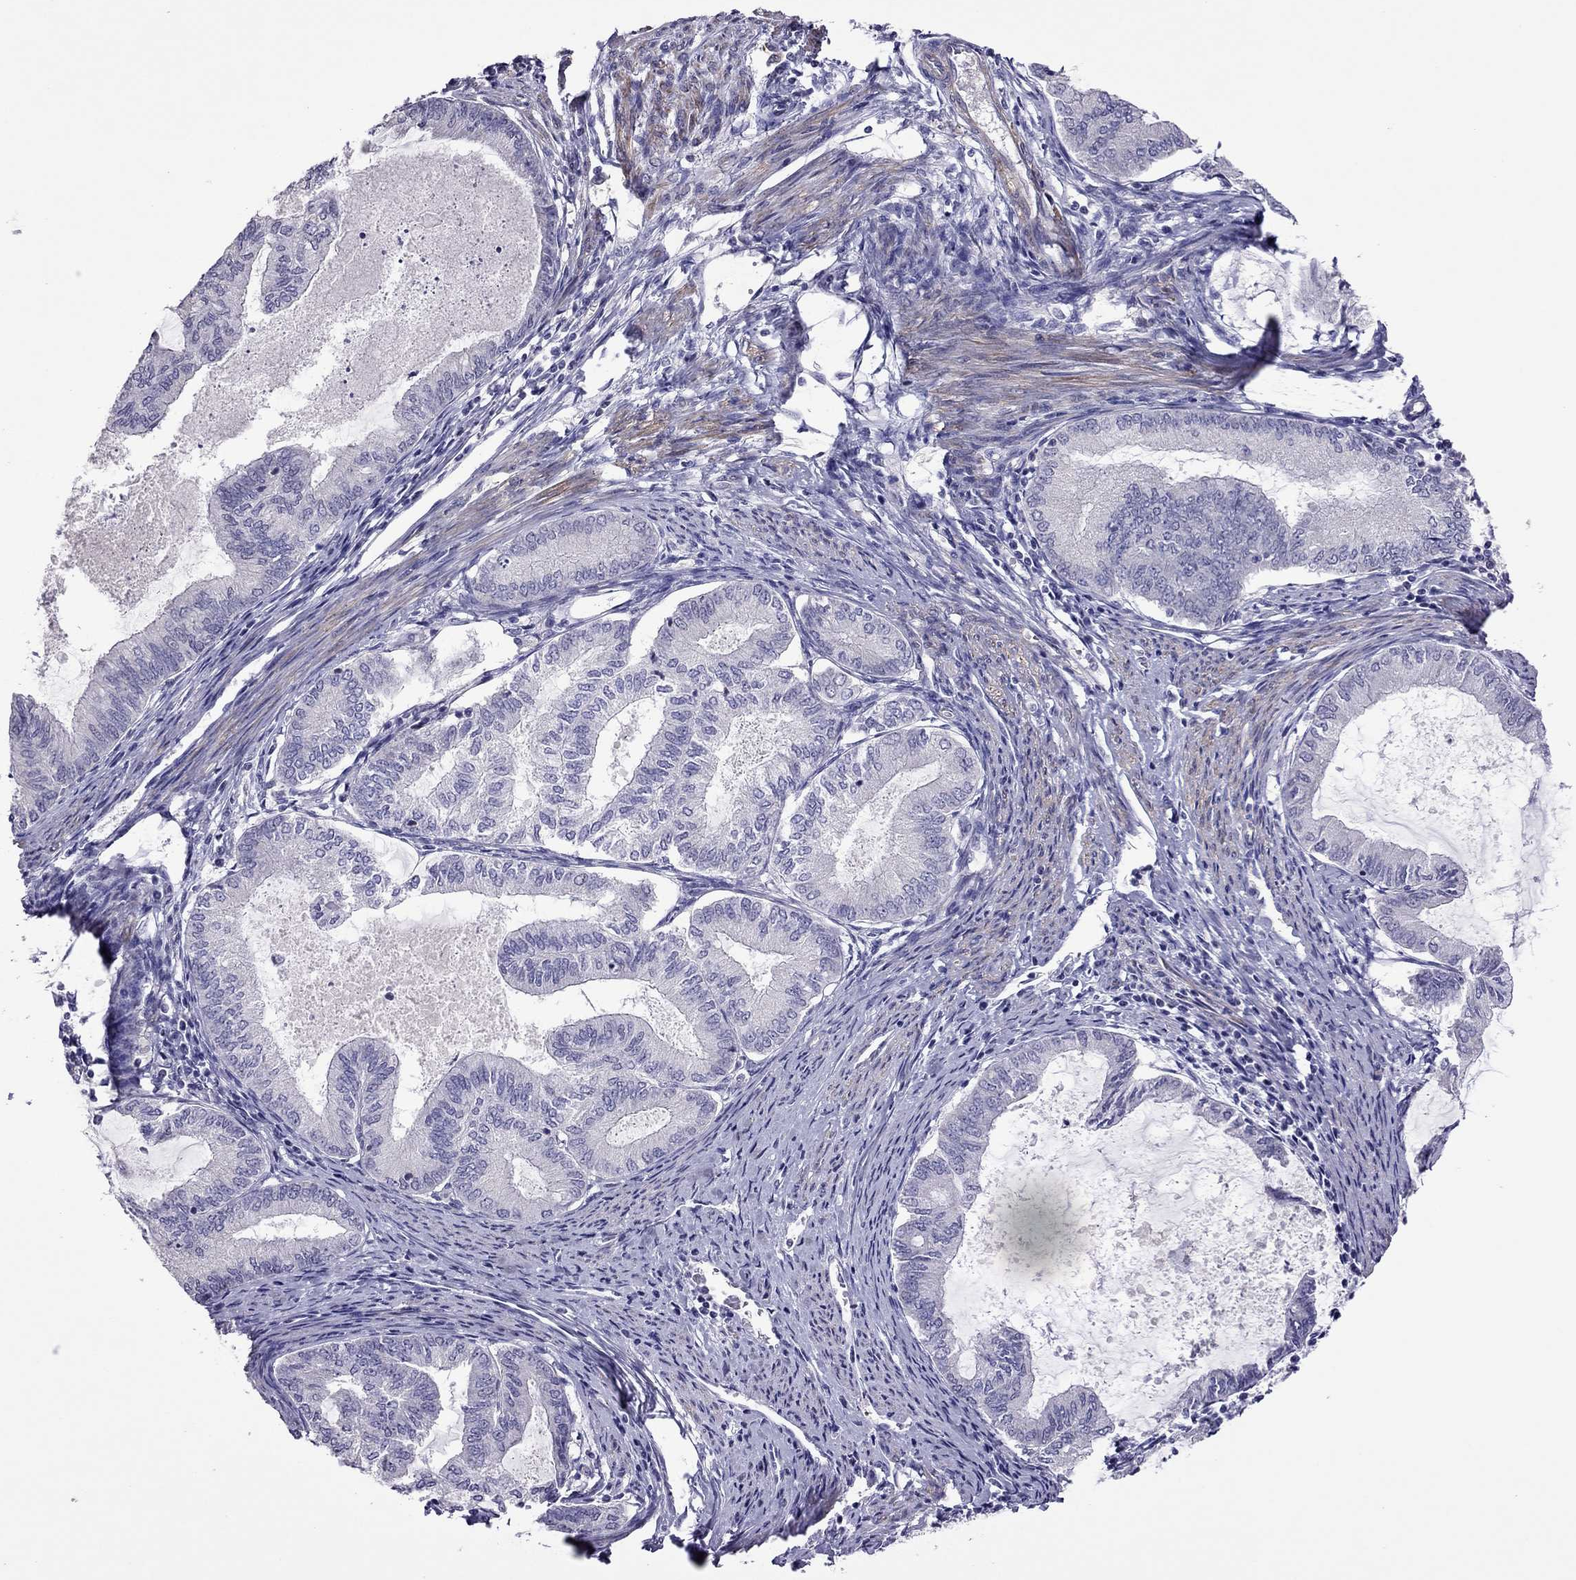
{"staining": {"intensity": "negative", "quantity": "none", "location": "none"}, "tissue": "endometrial cancer", "cell_type": "Tumor cells", "image_type": "cancer", "snomed": [{"axis": "morphology", "description": "Adenocarcinoma, NOS"}, {"axis": "topography", "description": "Endometrium"}], "caption": "A high-resolution image shows IHC staining of adenocarcinoma (endometrial), which demonstrates no significant staining in tumor cells.", "gene": "SLC16A8", "patient": {"sex": "female", "age": 86}}